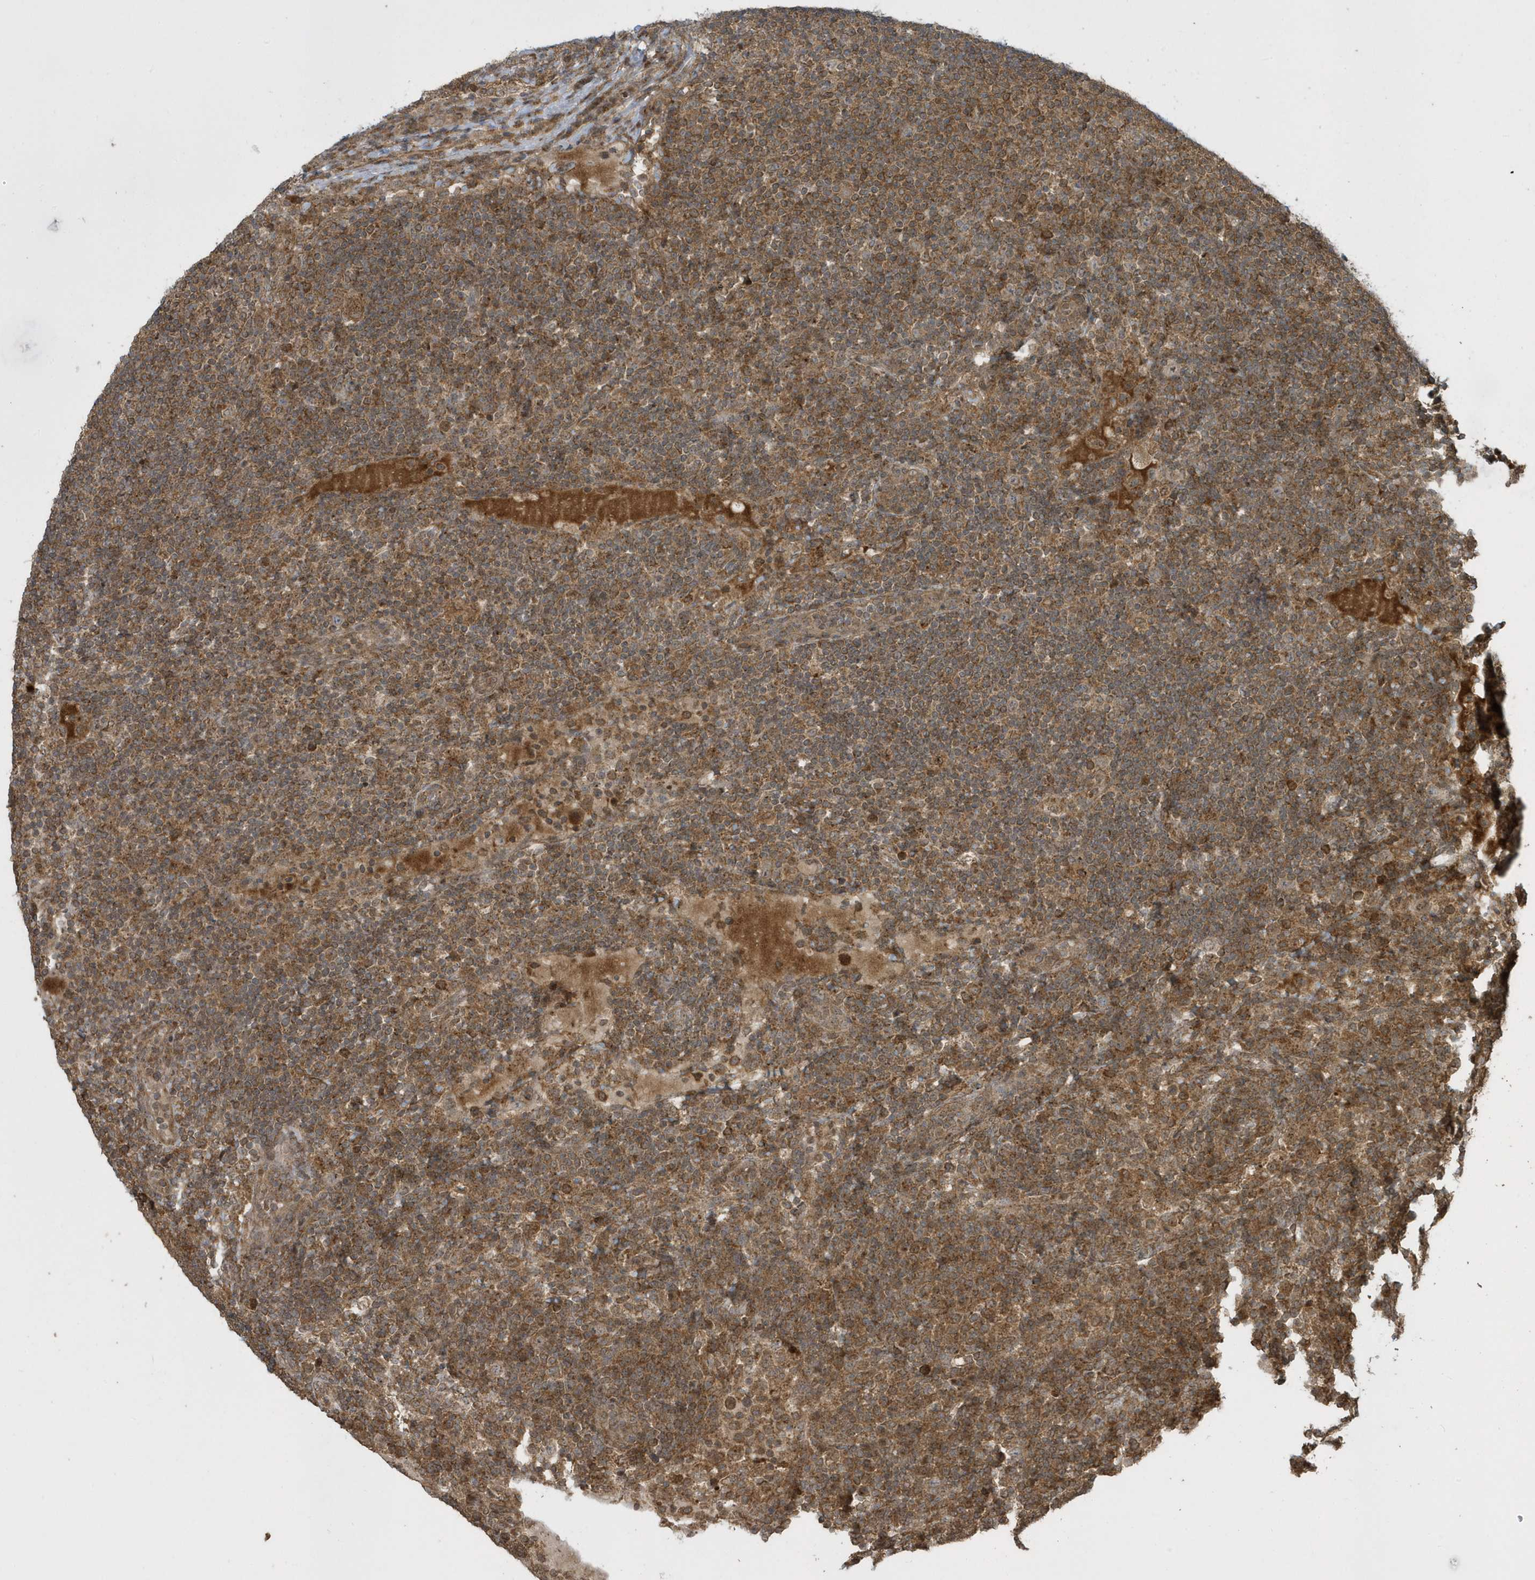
{"staining": {"intensity": "moderate", "quantity": "25%-75%", "location": "cytoplasmic/membranous"}, "tissue": "lymph node", "cell_type": "Germinal center cells", "image_type": "normal", "snomed": [{"axis": "morphology", "description": "Normal tissue, NOS"}, {"axis": "topography", "description": "Lymph node"}], "caption": "Protein expression analysis of benign lymph node exhibits moderate cytoplasmic/membranous staining in about 25%-75% of germinal center cells. (DAB = brown stain, brightfield microscopy at high magnification).", "gene": "STAMBP", "patient": {"sex": "female", "age": 53}}